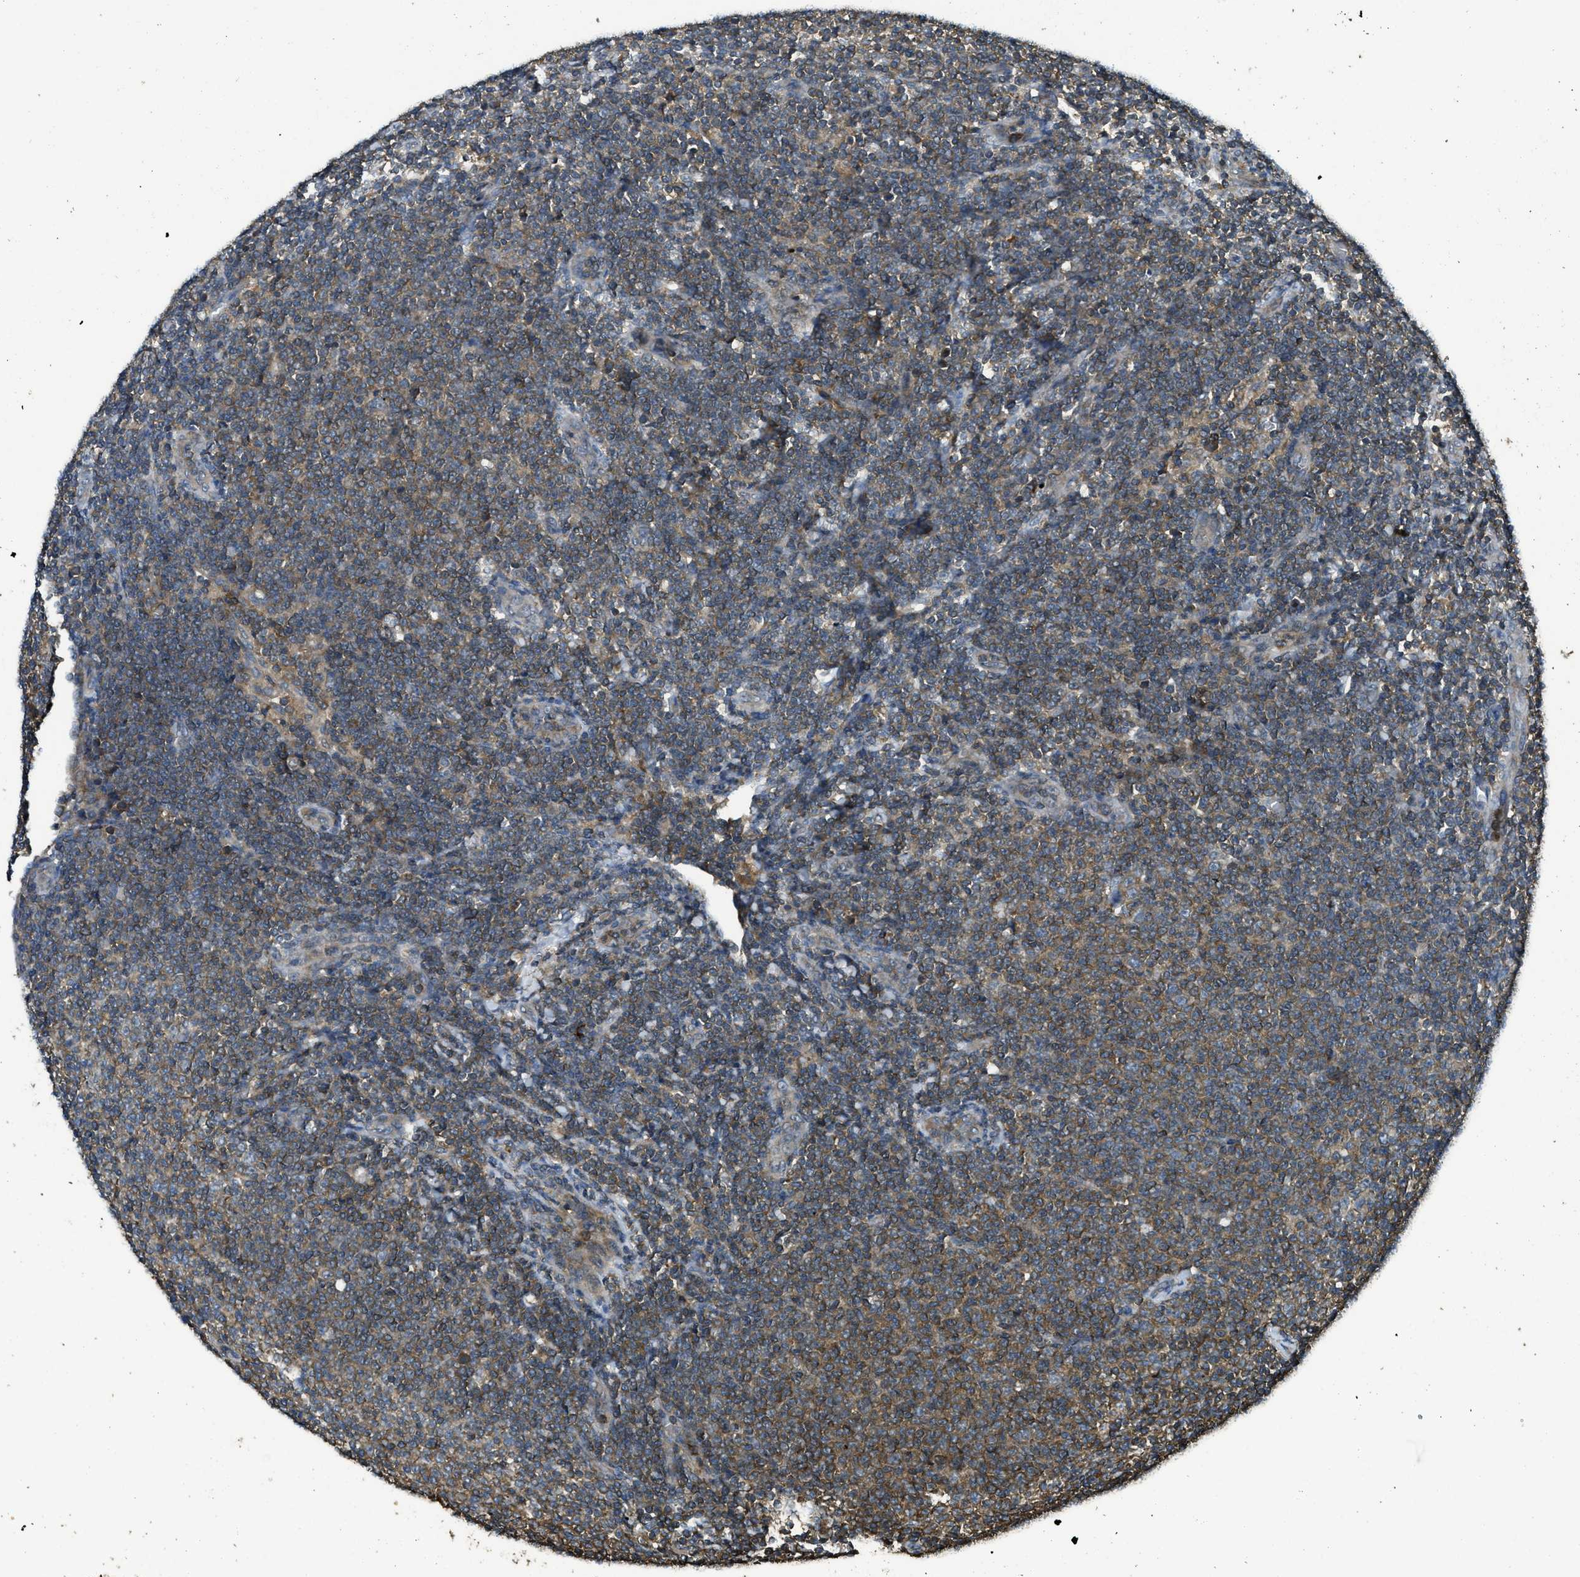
{"staining": {"intensity": "moderate", "quantity": ">75%", "location": "cytoplasmic/membranous"}, "tissue": "lymphoma", "cell_type": "Tumor cells", "image_type": "cancer", "snomed": [{"axis": "morphology", "description": "Malignant lymphoma, non-Hodgkin's type, Low grade"}, {"axis": "topography", "description": "Lymph node"}], "caption": "Lymphoma tissue exhibits moderate cytoplasmic/membranous expression in approximately >75% of tumor cells", "gene": "PPP6R3", "patient": {"sex": "male", "age": 66}}